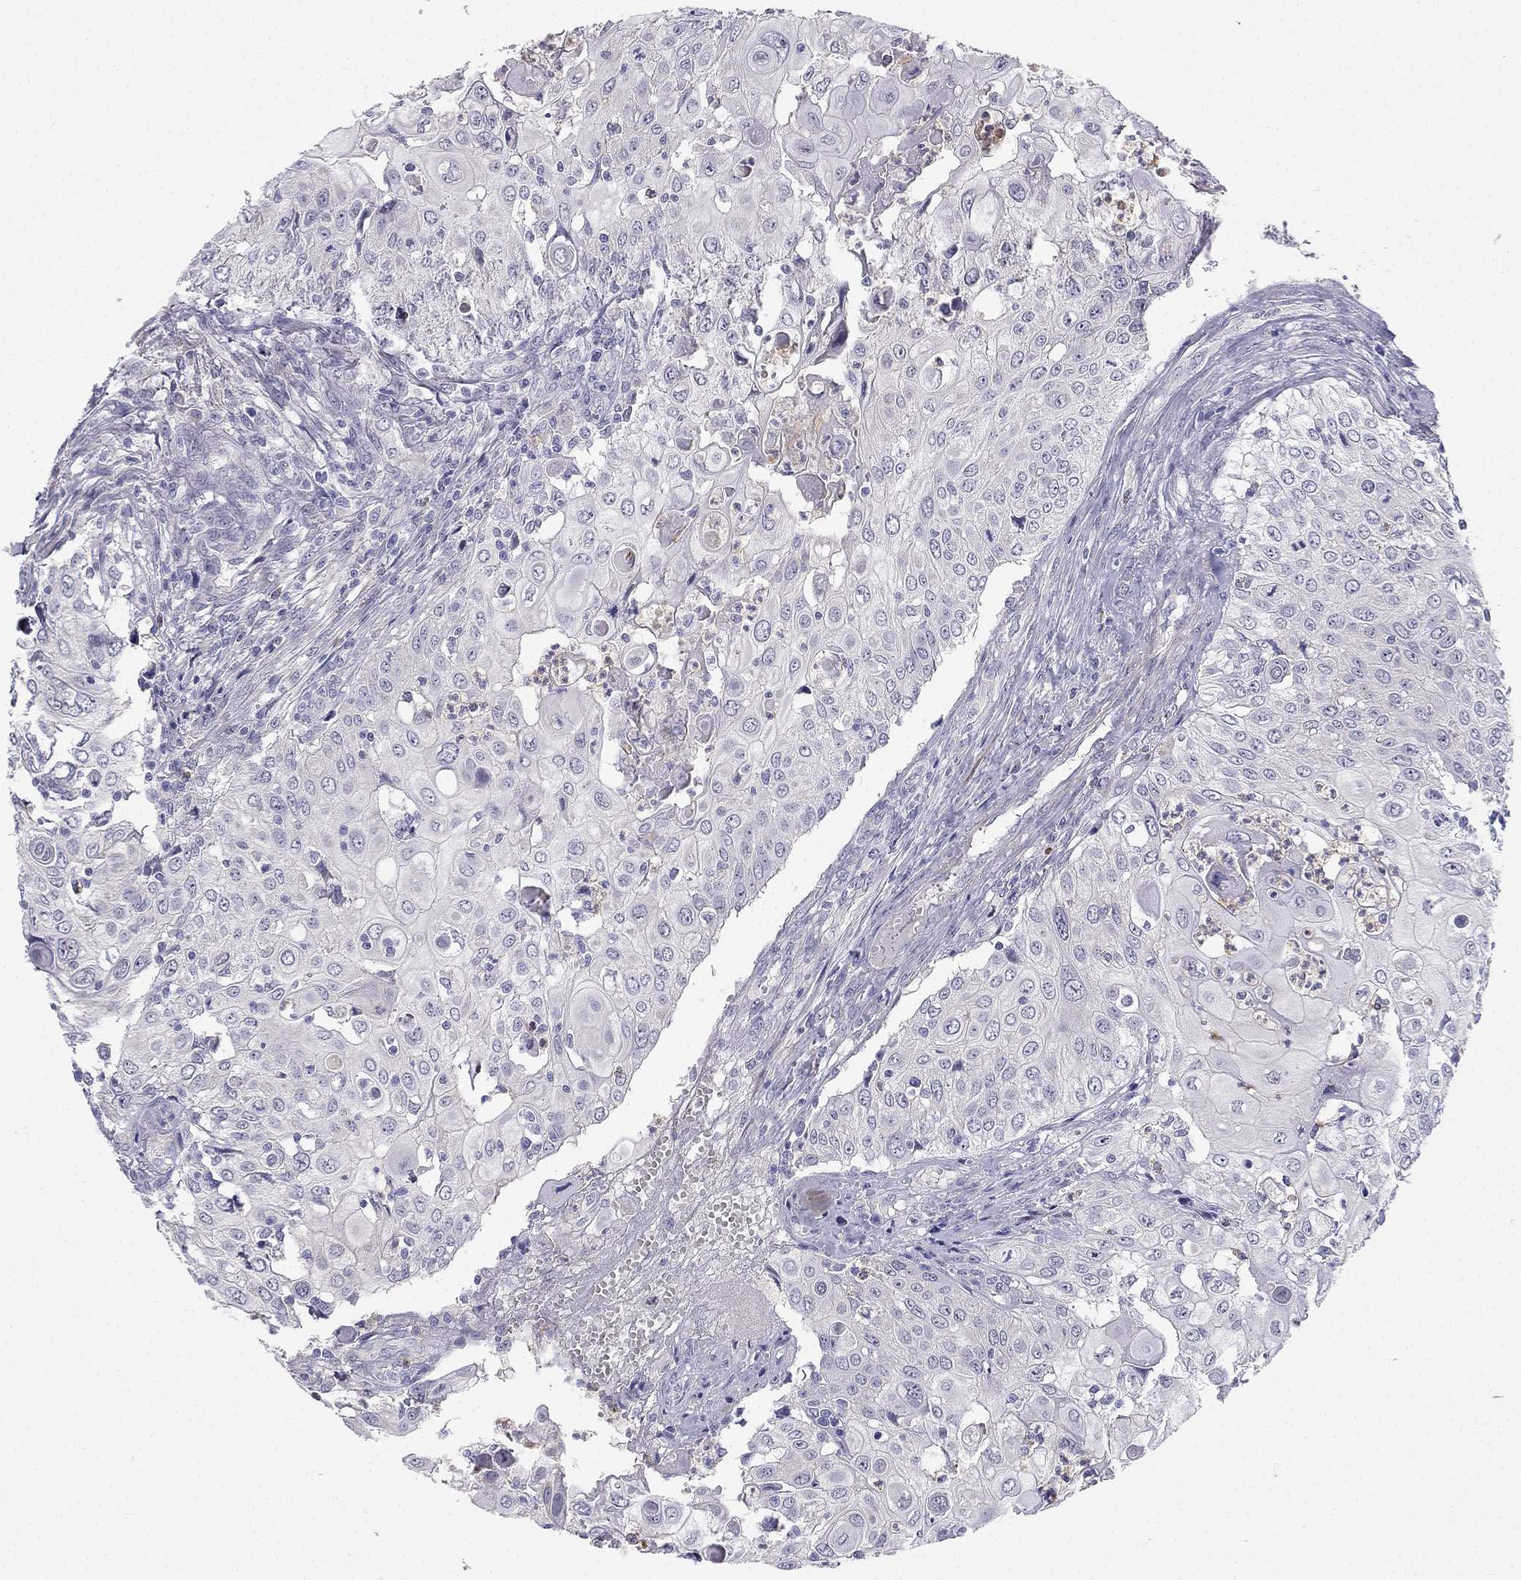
{"staining": {"intensity": "negative", "quantity": "none", "location": "none"}, "tissue": "urothelial cancer", "cell_type": "Tumor cells", "image_type": "cancer", "snomed": [{"axis": "morphology", "description": "Urothelial carcinoma, High grade"}, {"axis": "topography", "description": "Urinary bladder"}], "caption": "This is an immunohistochemistry (IHC) image of high-grade urothelial carcinoma. There is no expression in tumor cells.", "gene": "C16orf89", "patient": {"sex": "female", "age": 79}}